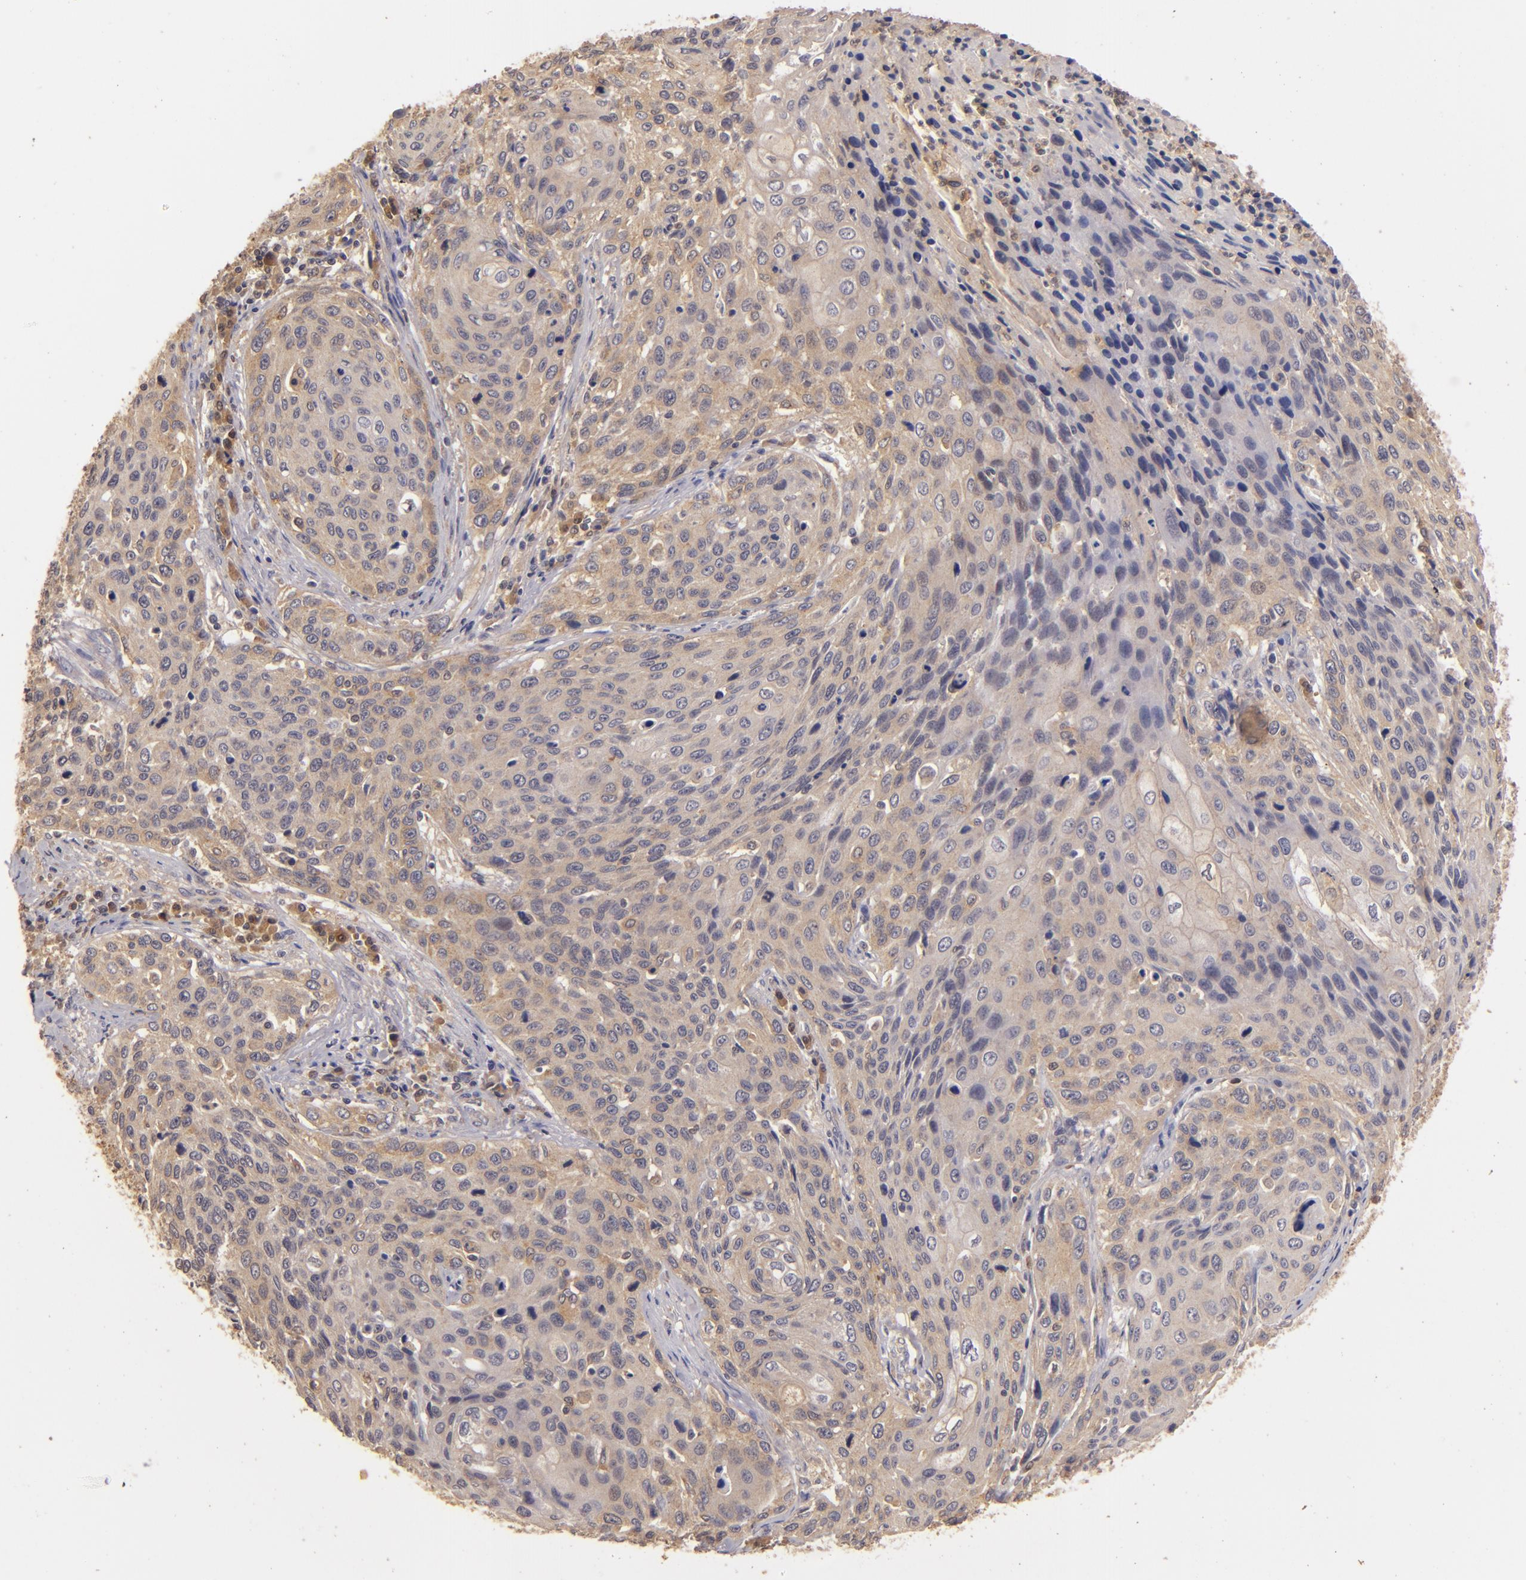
{"staining": {"intensity": "moderate", "quantity": ">75%", "location": "cytoplasmic/membranous"}, "tissue": "cervical cancer", "cell_type": "Tumor cells", "image_type": "cancer", "snomed": [{"axis": "morphology", "description": "Squamous cell carcinoma, NOS"}, {"axis": "topography", "description": "Cervix"}], "caption": "There is medium levels of moderate cytoplasmic/membranous staining in tumor cells of squamous cell carcinoma (cervical), as demonstrated by immunohistochemical staining (brown color).", "gene": "PRKCD", "patient": {"sex": "female", "age": 32}}